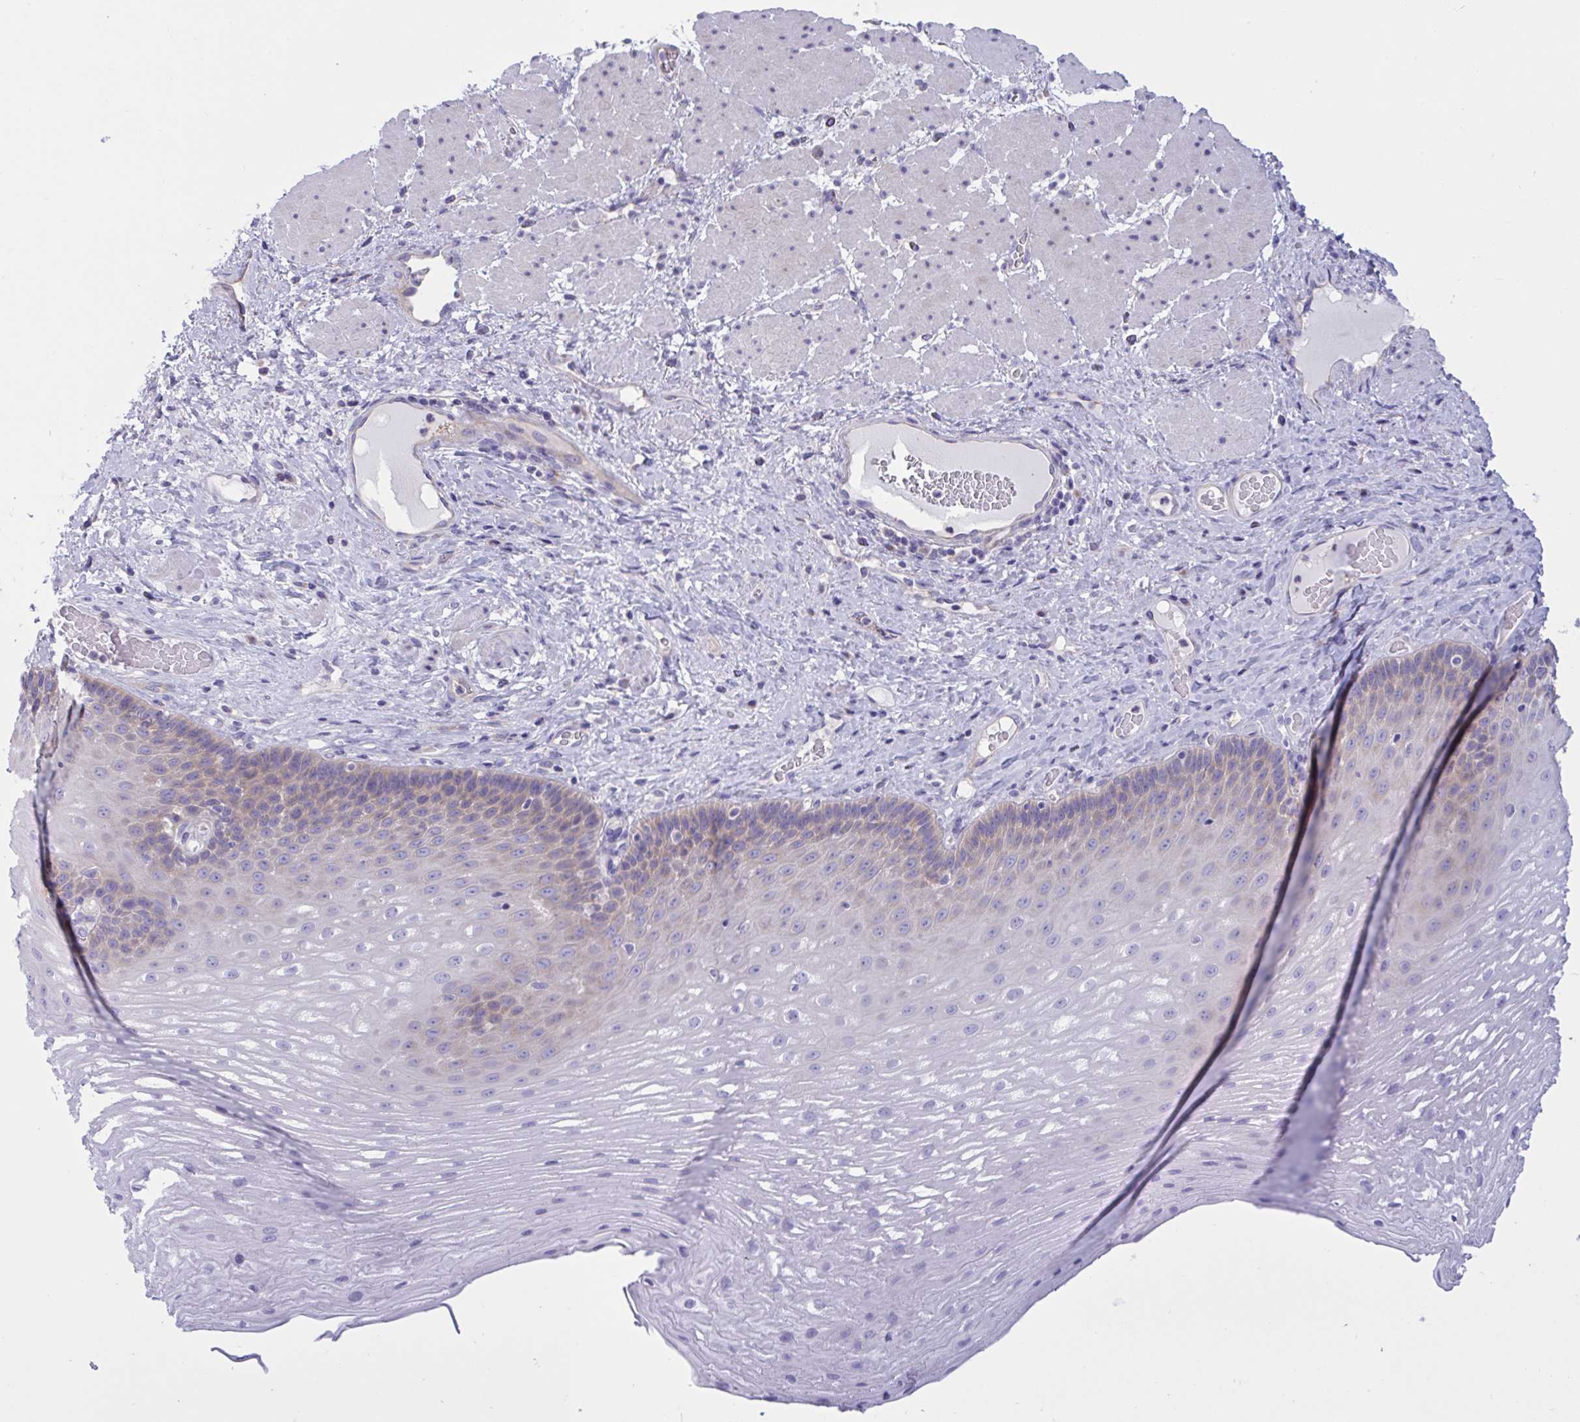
{"staining": {"intensity": "weak", "quantity": "<25%", "location": "cytoplasmic/membranous"}, "tissue": "esophagus", "cell_type": "Squamous epithelial cells", "image_type": "normal", "snomed": [{"axis": "morphology", "description": "Normal tissue, NOS"}, {"axis": "topography", "description": "Esophagus"}], "caption": "Photomicrograph shows no significant protein staining in squamous epithelial cells of benign esophagus.", "gene": "OXLD1", "patient": {"sex": "male", "age": 62}}